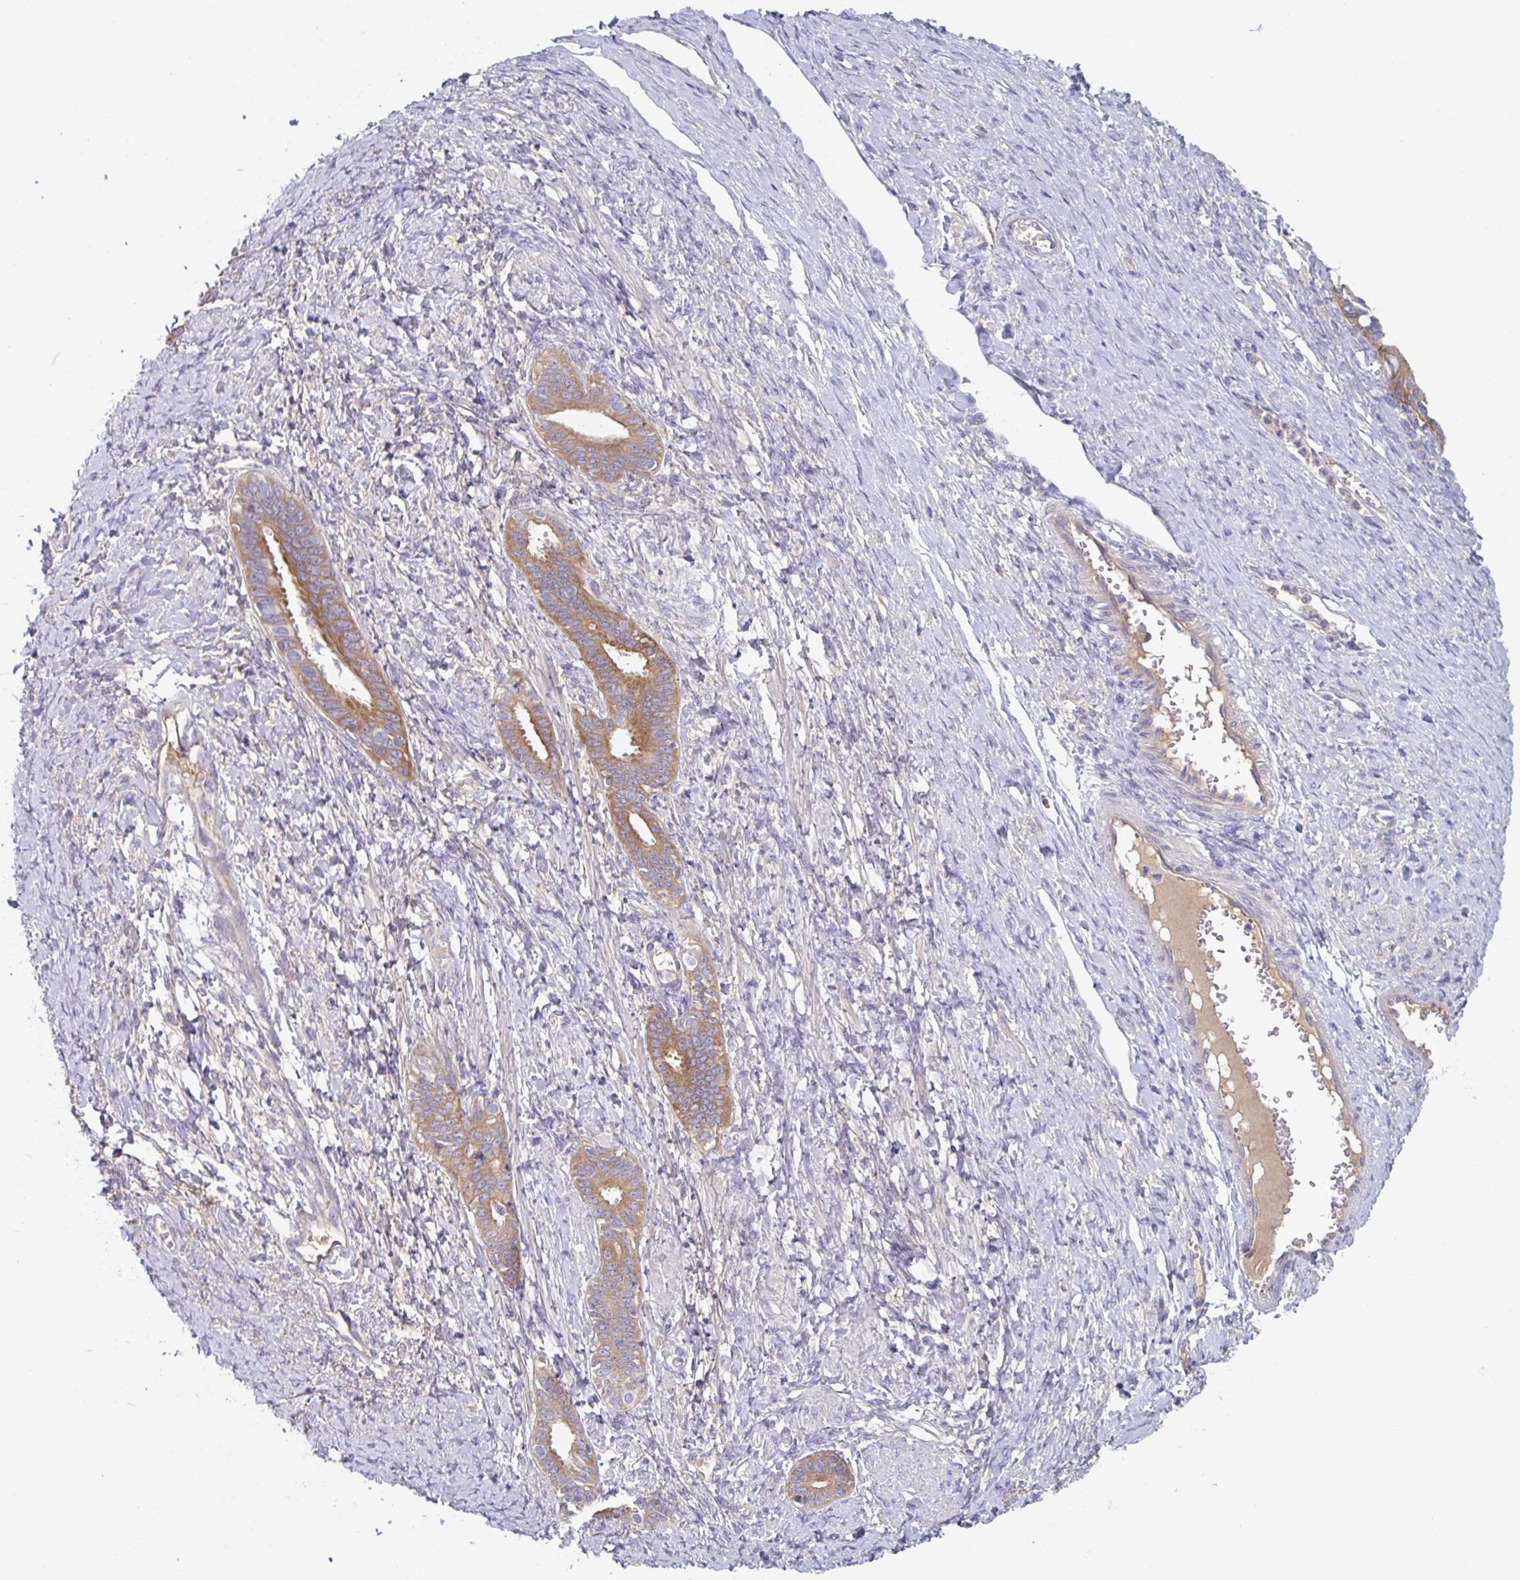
{"staining": {"intensity": "moderate", "quantity": "25%-75%", "location": "cytoplasmic/membranous"}, "tissue": "ovarian cancer", "cell_type": "Tumor cells", "image_type": "cancer", "snomed": [{"axis": "morphology", "description": "Cystadenocarcinoma, mucinous, NOS"}, {"axis": "topography", "description": "Ovary"}], "caption": "This micrograph exhibits immunohistochemistry (IHC) staining of mucinous cystadenocarcinoma (ovarian), with medium moderate cytoplasmic/membranous expression in about 25%-75% of tumor cells.", "gene": "AMPD2", "patient": {"sex": "female", "age": 73}}